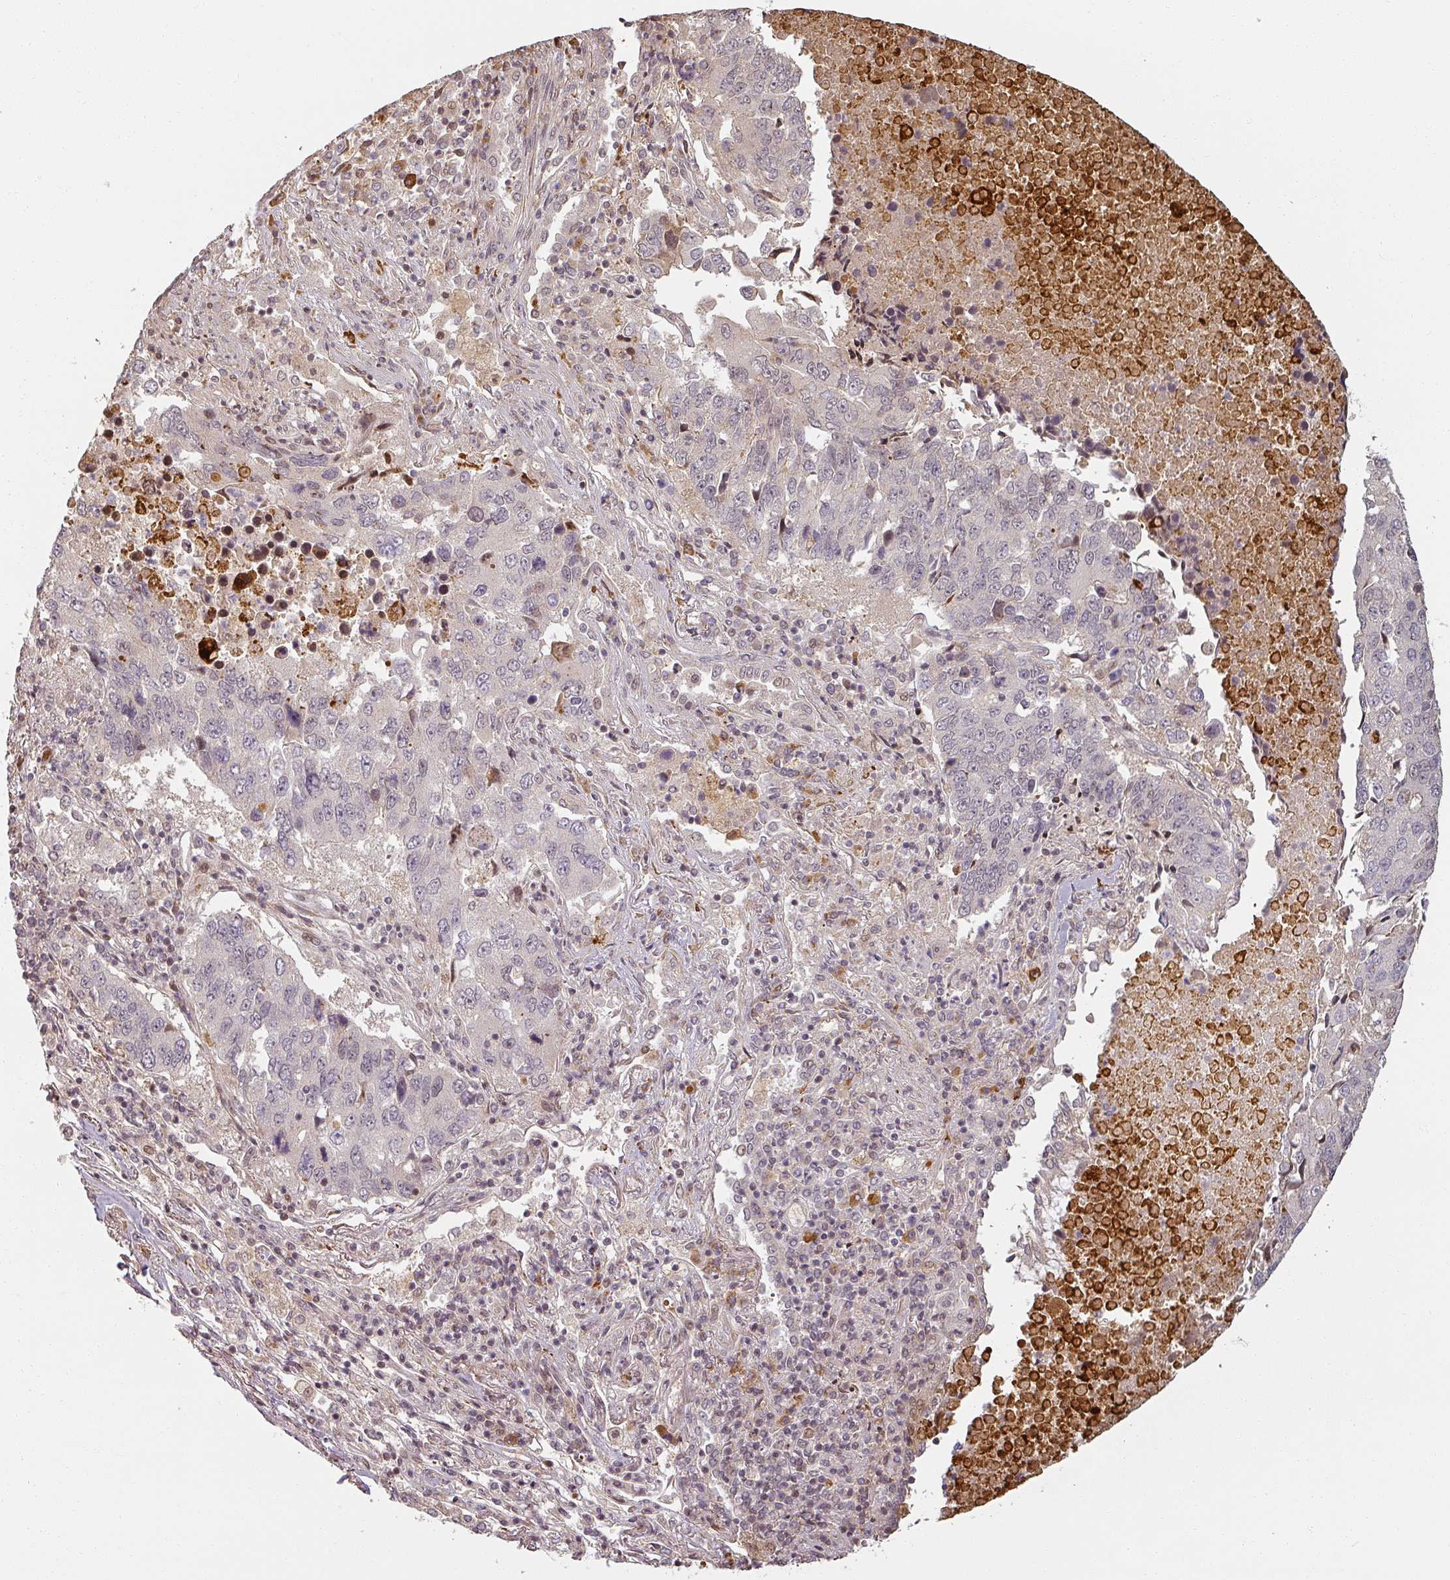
{"staining": {"intensity": "moderate", "quantity": "<25%", "location": "cytoplasmic/membranous,nuclear"}, "tissue": "lung cancer", "cell_type": "Tumor cells", "image_type": "cancer", "snomed": [{"axis": "morphology", "description": "Squamous cell carcinoma, NOS"}, {"axis": "topography", "description": "Lung"}], "caption": "Immunohistochemical staining of human squamous cell carcinoma (lung) exhibits low levels of moderate cytoplasmic/membranous and nuclear protein positivity in about <25% of tumor cells. (brown staining indicates protein expression, while blue staining denotes nuclei).", "gene": "MED19", "patient": {"sex": "female", "age": 66}}